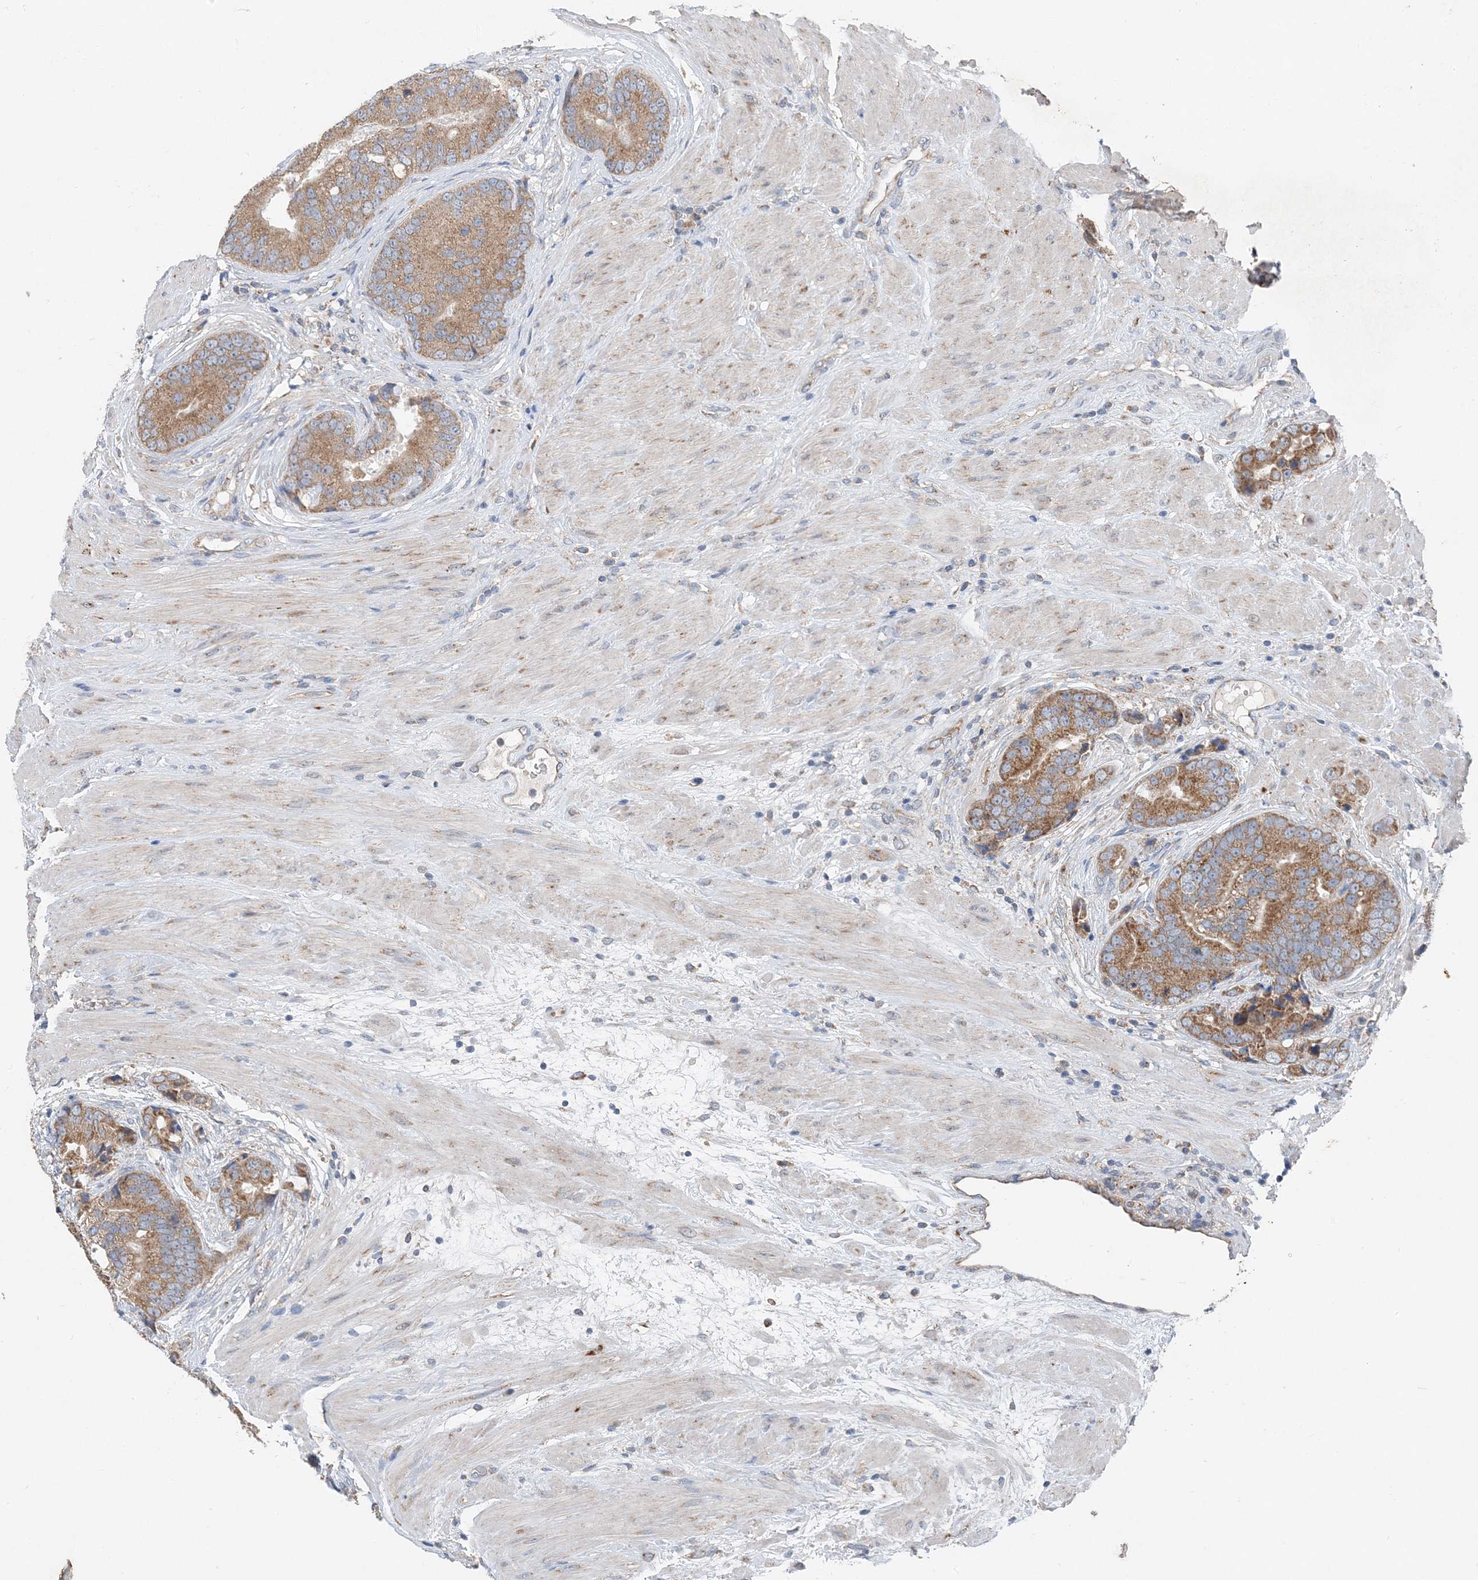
{"staining": {"intensity": "moderate", "quantity": ">75%", "location": "cytoplasmic/membranous"}, "tissue": "prostate cancer", "cell_type": "Tumor cells", "image_type": "cancer", "snomed": [{"axis": "morphology", "description": "Adenocarcinoma, High grade"}, {"axis": "topography", "description": "Prostate"}], "caption": "An image of human adenocarcinoma (high-grade) (prostate) stained for a protein displays moderate cytoplasmic/membranous brown staining in tumor cells.", "gene": "DHX30", "patient": {"sex": "male", "age": 70}}